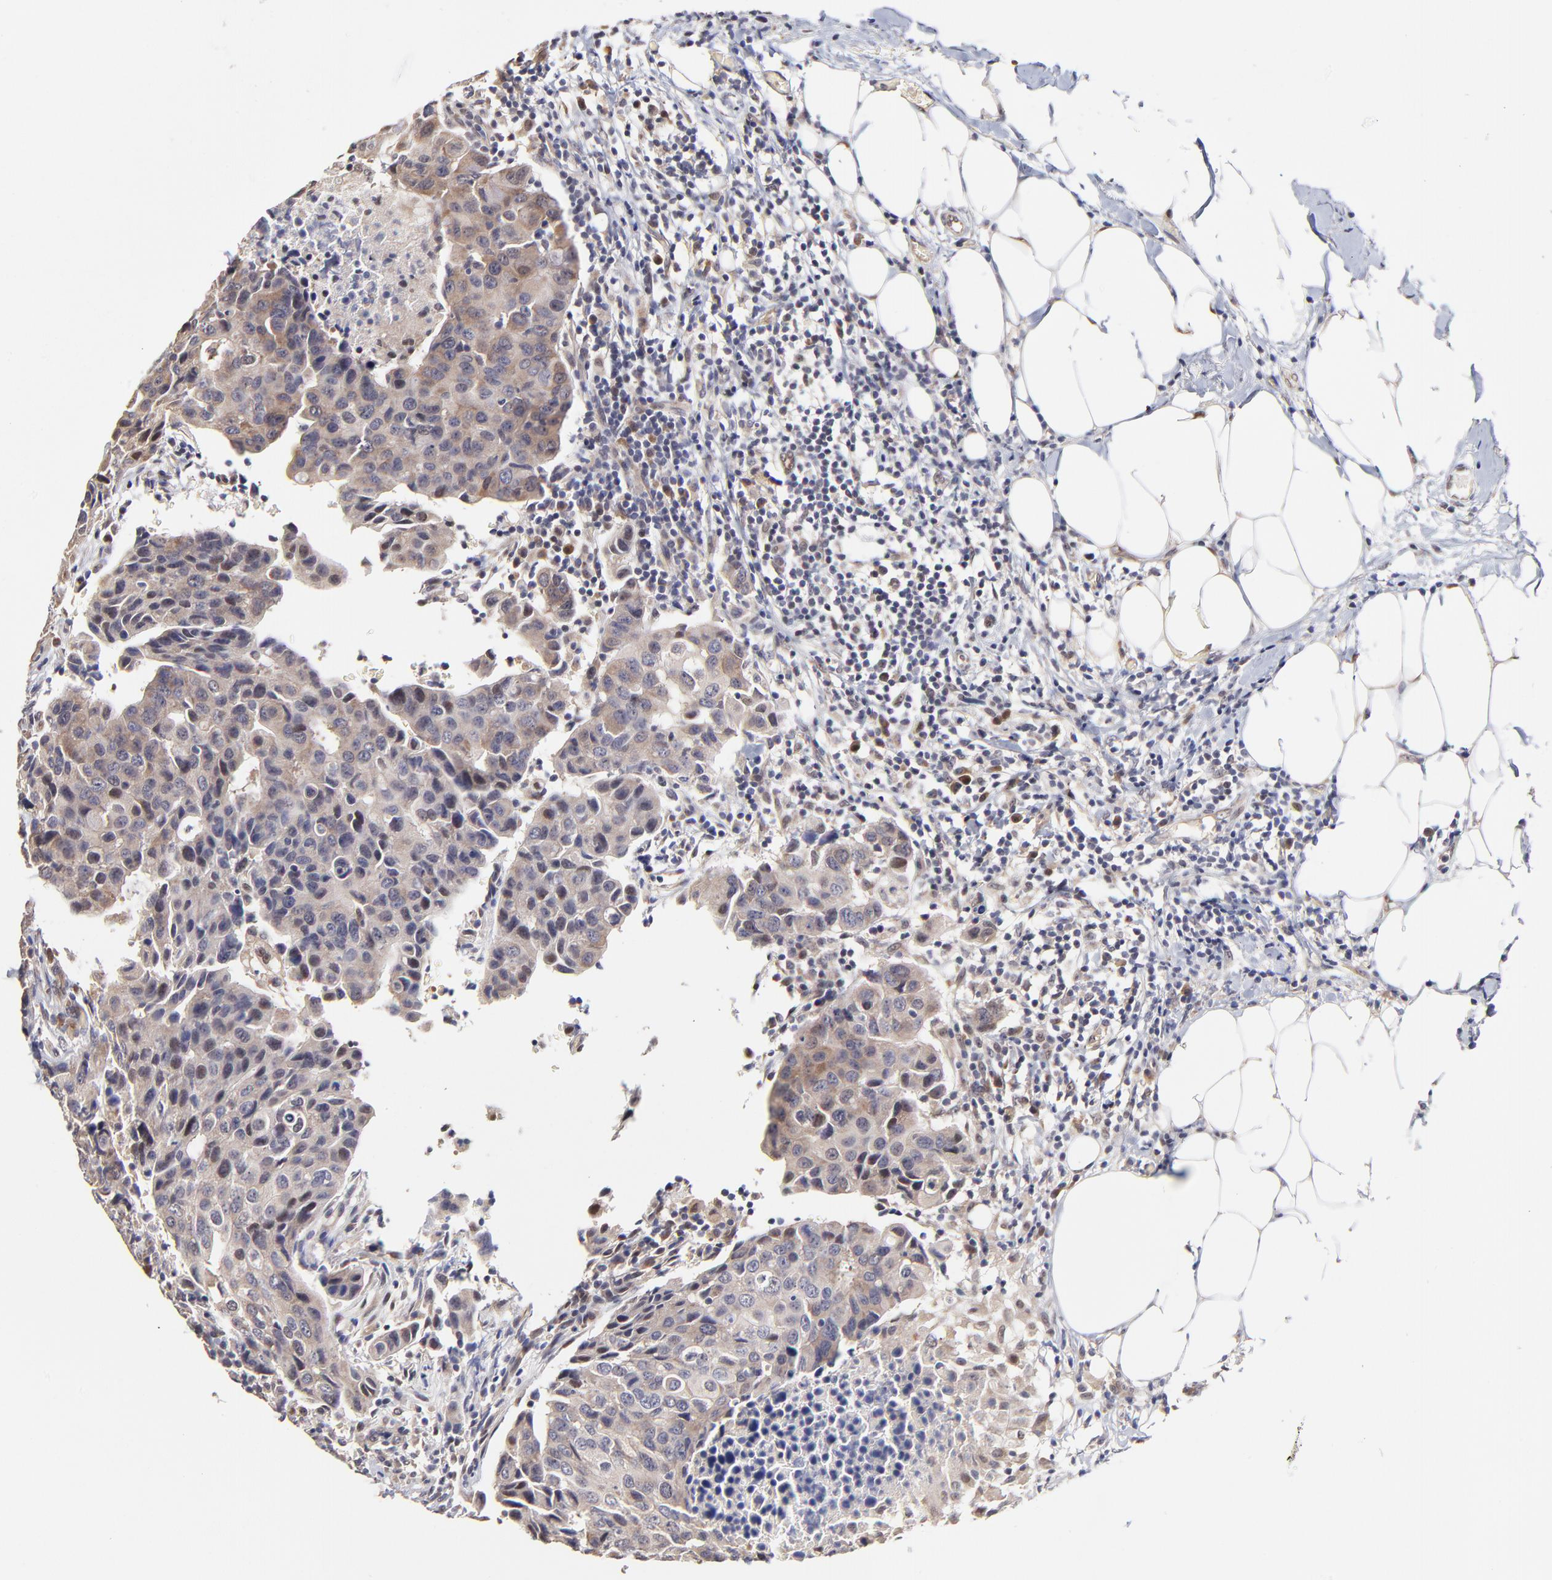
{"staining": {"intensity": "moderate", "quantity": ">75%", "location": "cytoplasmic/membranous"}, "tissue": "breast cancer", "cell_type": "Tumor cells", "image_type": "cancer", "snomed": [{"axis": "morphology", "description": "Duct carcinoma"}, {"axis": "topography", "description": "Breast"}], "caption": "Immunohistochemical staining of breast infiltrating ductal carcinoma reveals moderate cytoplasmic/membranous protein staining in about >75% of tumor cells. (DAB (3,3'-diaminobenzidine) IHC, brown staining for protein, blue staining for nuclei).", "gene": "ZNF10", "patient": {"sex": "female", "age": 54}}